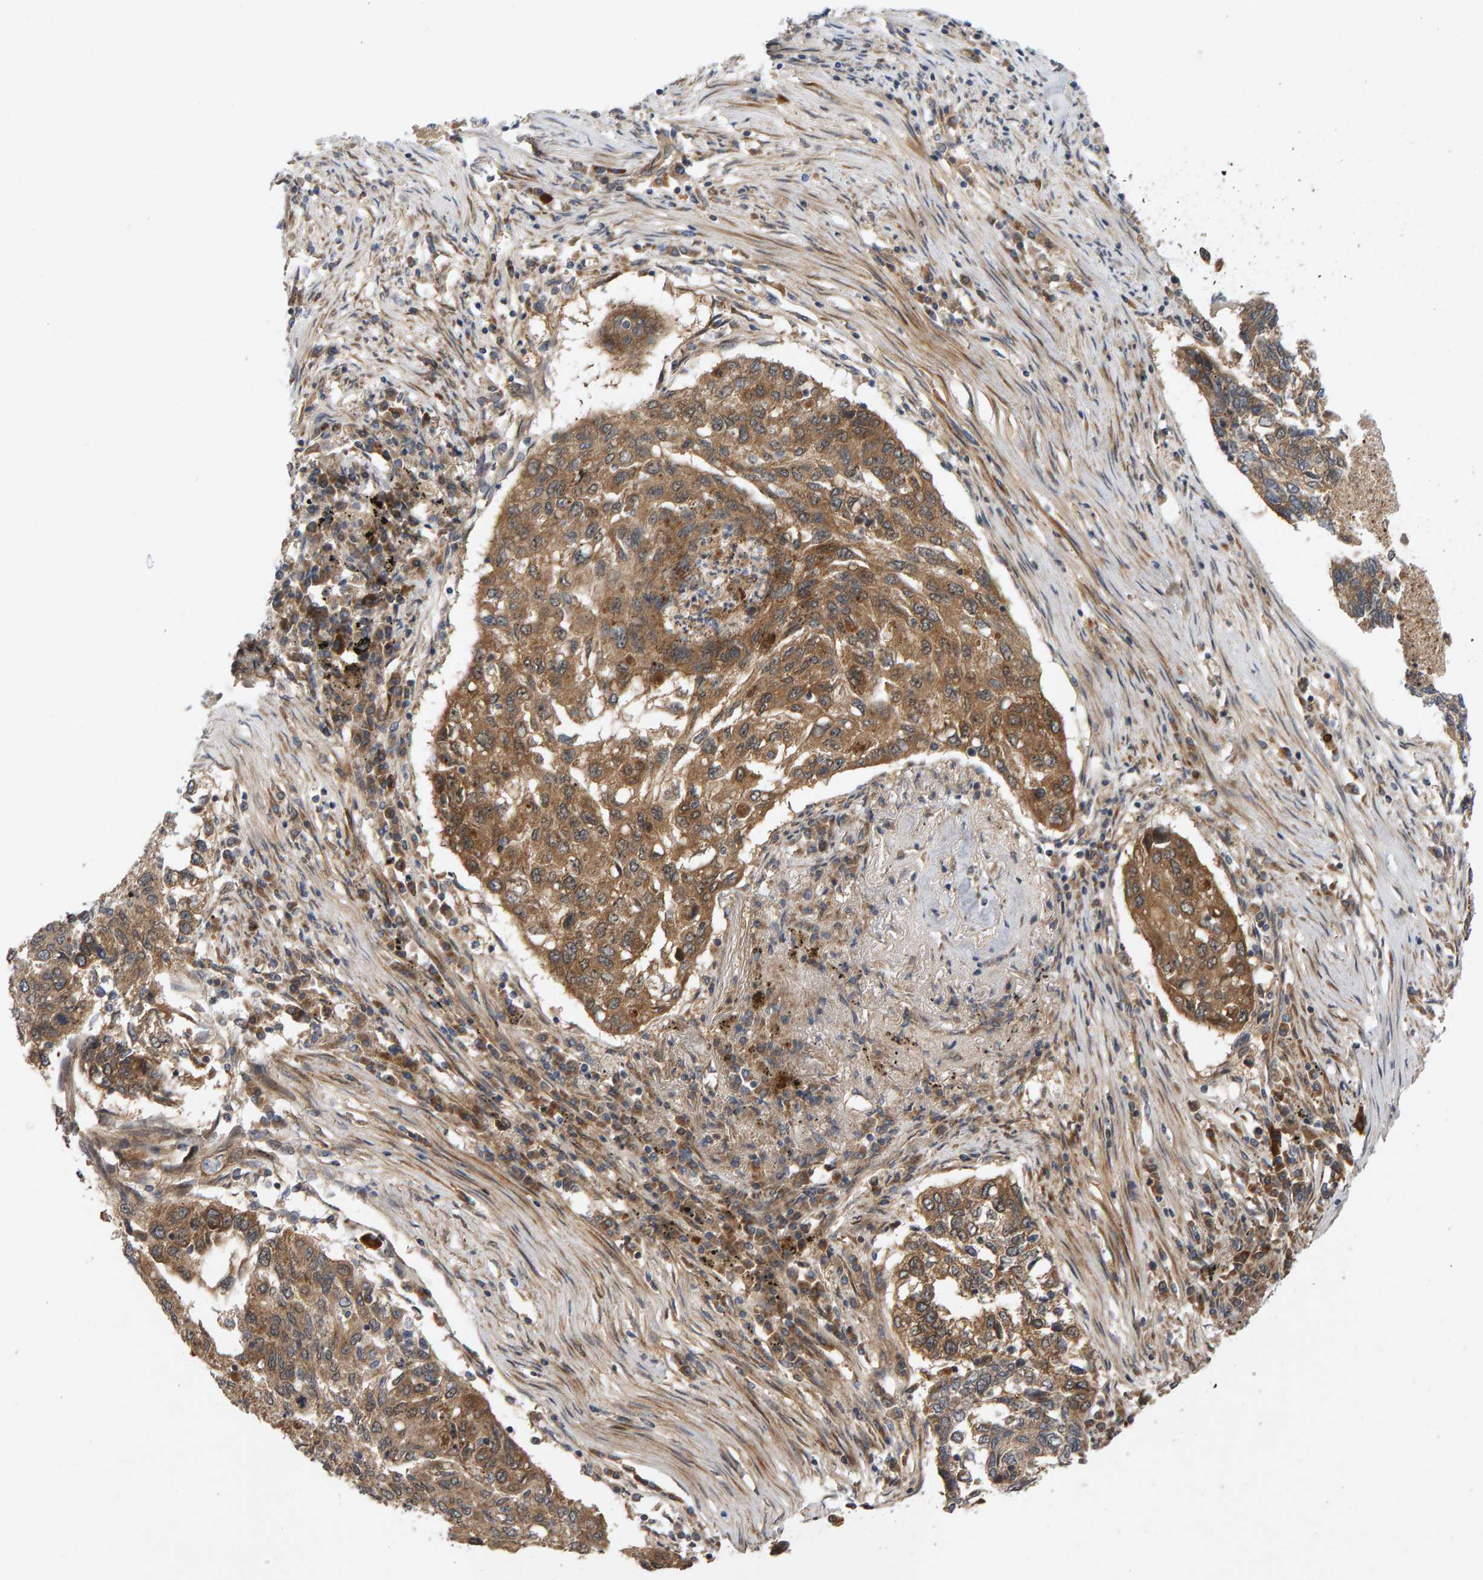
{"staining": {"intensity": "moderate", "quantity": ">75%", "location": "cytoplasmic/membranous"}, "tissue": "lung cancer", "cell_type": "Tumor cells", "image_type": "cancer", "snomed": [{"axis": "morphology", "description": "Squamous cell carcinoma, NOS"}, {"axis": "topography", "description": "Lung"}], "caption": "Immunohistochemical staining of lung squamous cell carcinoma shows moderate cytoplasmic/membranous protein expression in approximately >75% of tumor cells.", "gene": "BAHCC1", "patient": {"sex": "female", "age": 63}}